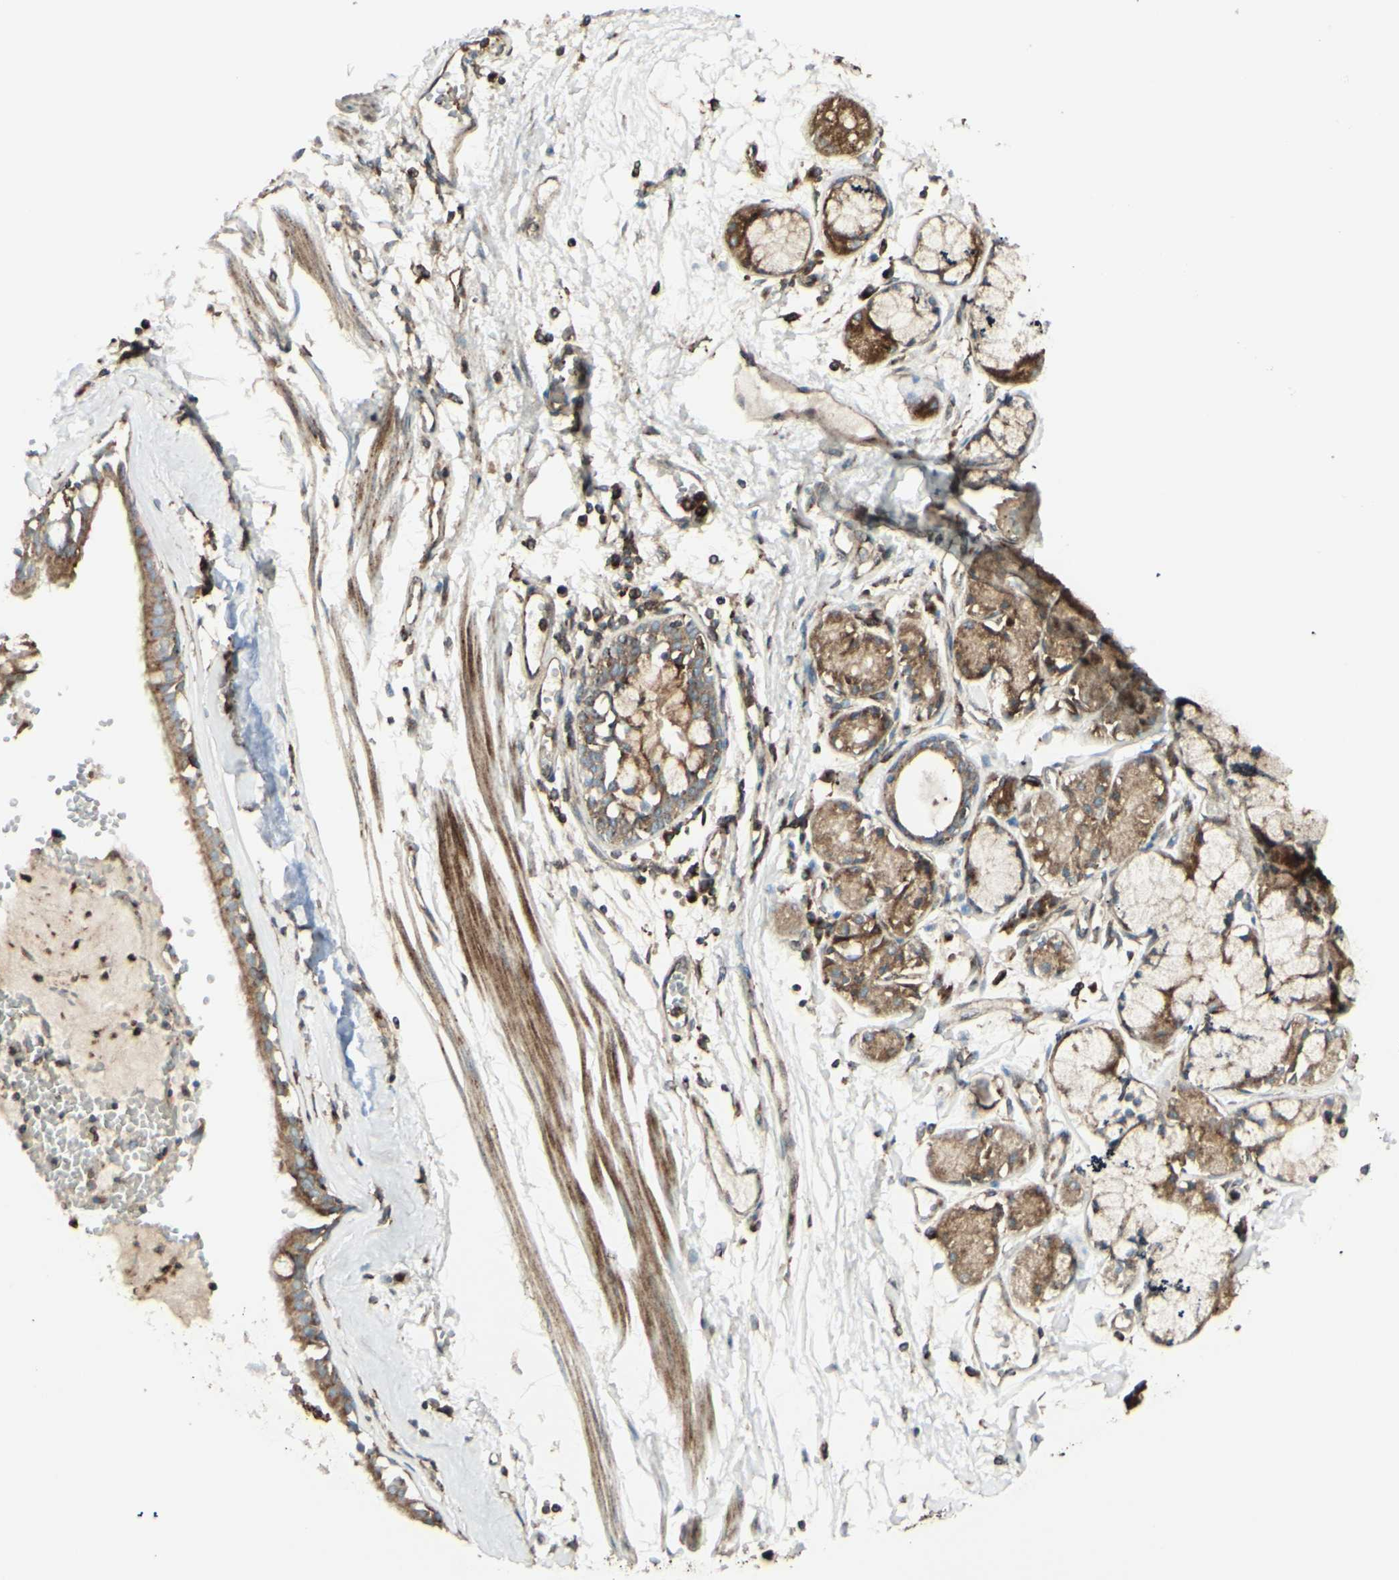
{"staining": {"intensity": "moderate", "quantity": ">75%", "location": "cytoplasmic/membranous"}, "tissue": "bronchus", "cell_type": "Respiratory epithelial cells", "image_type": "normal", "snomed": [{"axis": "morphology", "description": "Normal tissue, NOS"}, {"axis": "topography", "description": "Bronchus"}, {"axis": "topography", "description": "Lung"}], "caption": "Protein expression analysis of unremarkable bronchus shows moderate cytoplasmic/membranous expression in approximately >75% of respiratory epithelial cells. The protein is shown in brown color, while the nuclei are stained blue.", "gene": "NAPA", "patient": {"sex": "female", "age": 56}}